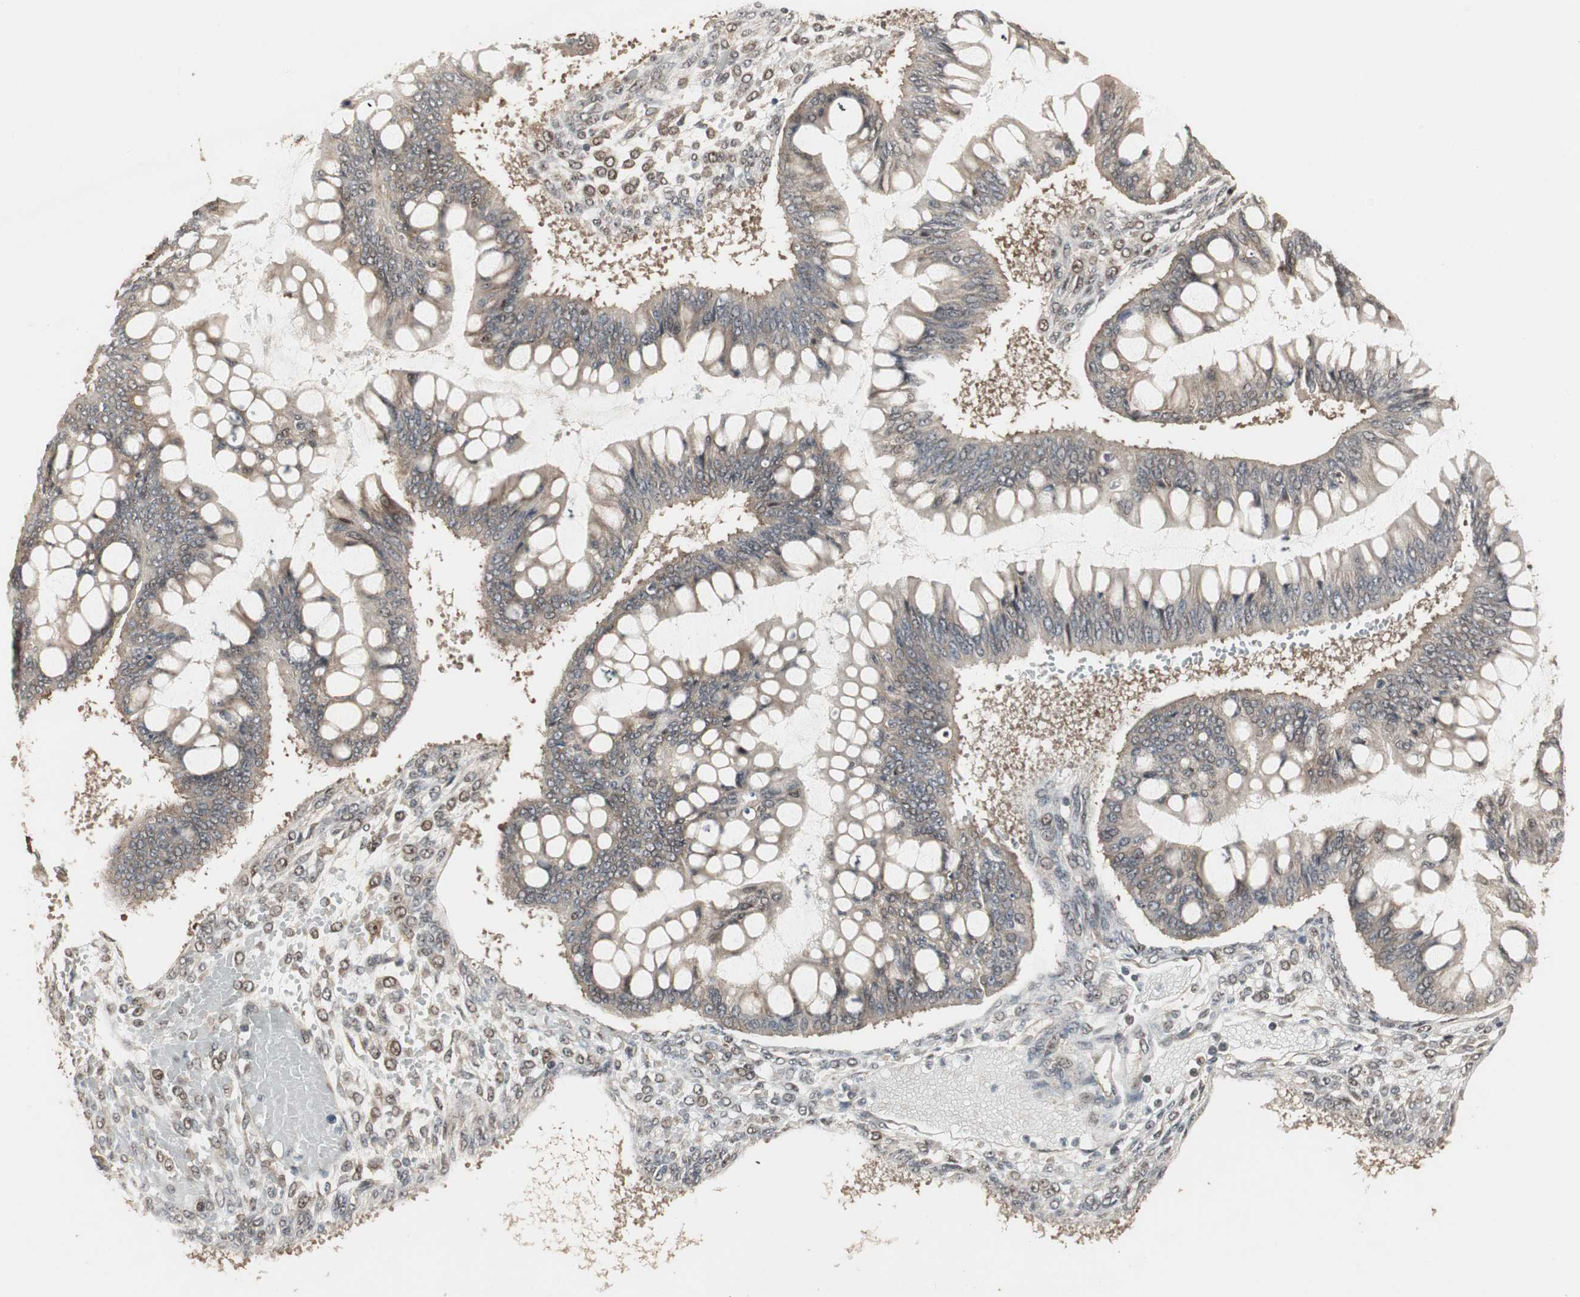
{"staining": {"intensity": "weak", "quantity": ">75%", "location": "cytoplasmic/membranous"}, "tissue": "ovarian cancer", "cell_type": "Tumor cells", "image_type": "cancer", "snomed": [{"axis": "morphology", "description": "Cystadenocarcinoma, mucinous, NOS"}, {"axis": "topography", "description": "Ovary"}], "caption": "Human mucinous cystadenocarcinoma (ovarian) stained with a brown dye reveals weak cytoplasmic/membranous positive expression in about >75% of tumor cells.", "gene": "CSNK2B", "patient": {"sex": "female", "age": 73}}